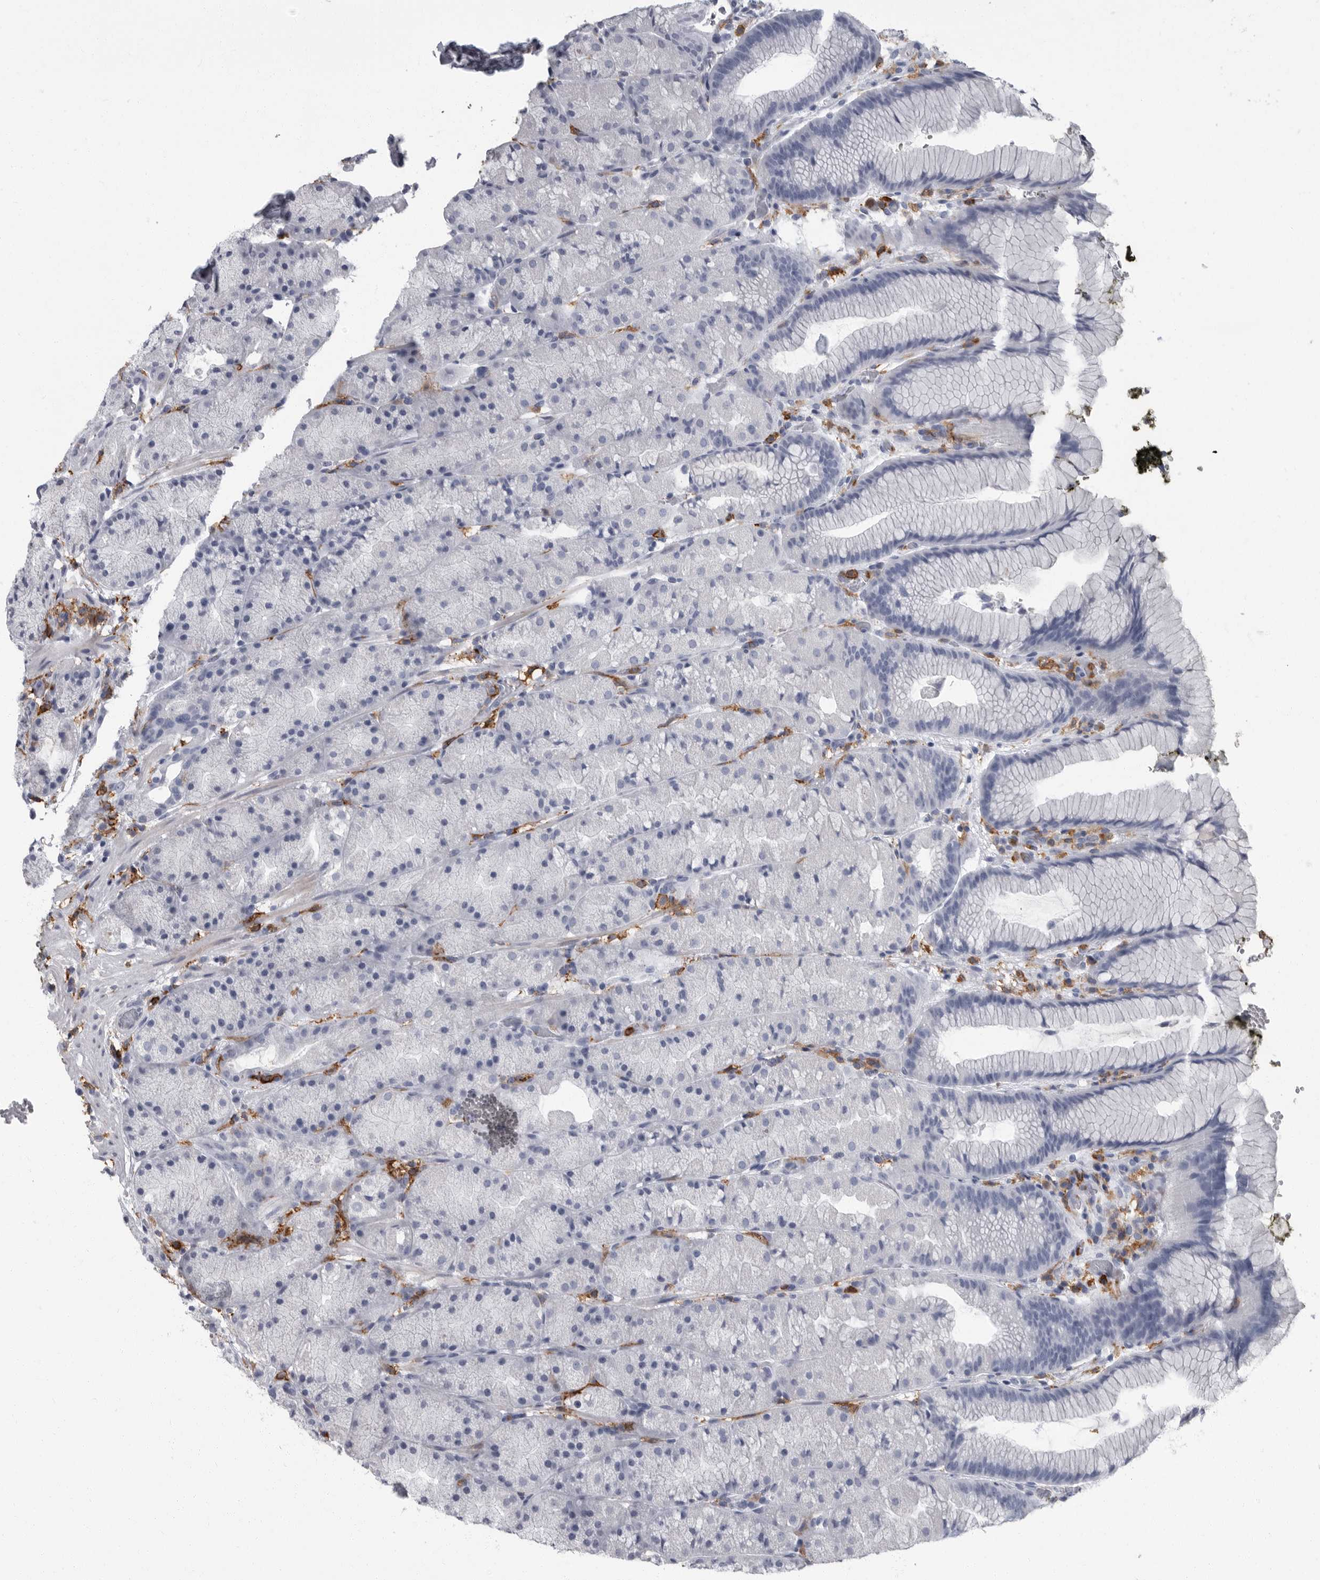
{"staining": {"intensity": "negative", "quantity": "none", "location": "none"}, "tissue": "stomach", "cell_type": "Glandular cells", "image_type": "normal", "snomed": [{"axis": "morphology", "description": "Normal tissue, NOS"}, {"axis": "topography", "description": "Stomach, upper"}, {"axis": "topography", "description": "Stomach"}], "caption": "Glandular cells show no significant expression in benign stomach.", "gene": "FCER1G", "patient": {"sex": "male", "age": 48}}